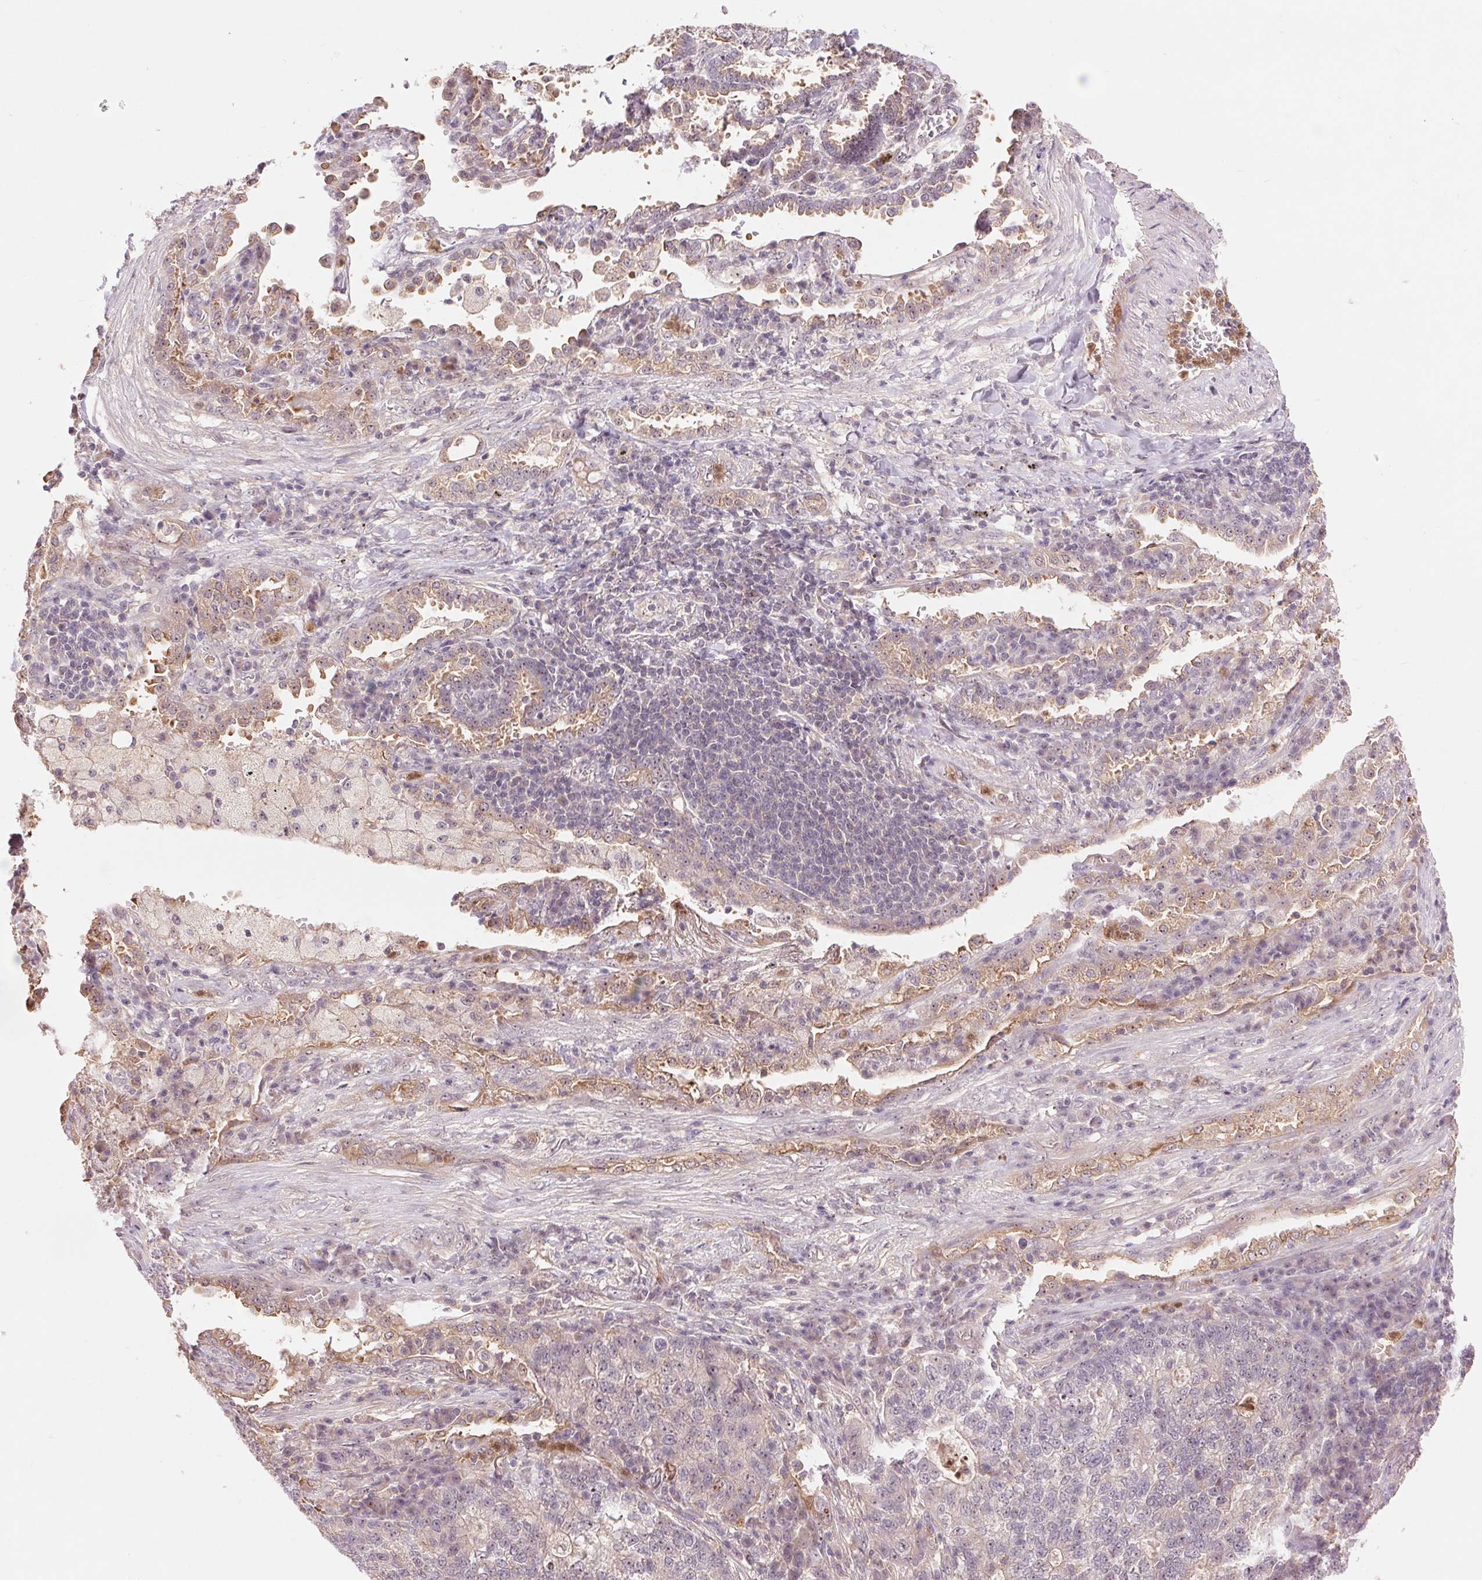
{"staining": {"intensity": "negative", "quantity": "none", "location": "none"}, "tissue": "lung cancer", "cell_type": "Tumor cells", "image_type": "cancer", "snomed": [{"axis": "morphology", "description": "Adenocarcinoma, NOS"}, {"axis": "topography", "description": "Lung"}], "caption": "This is an IHC histopathology image of human adenocarcinoma (lung). There is no staining in tumor cells.", "gene": "RANBP3L", "patient": {"sex": "male", "age": 57}}